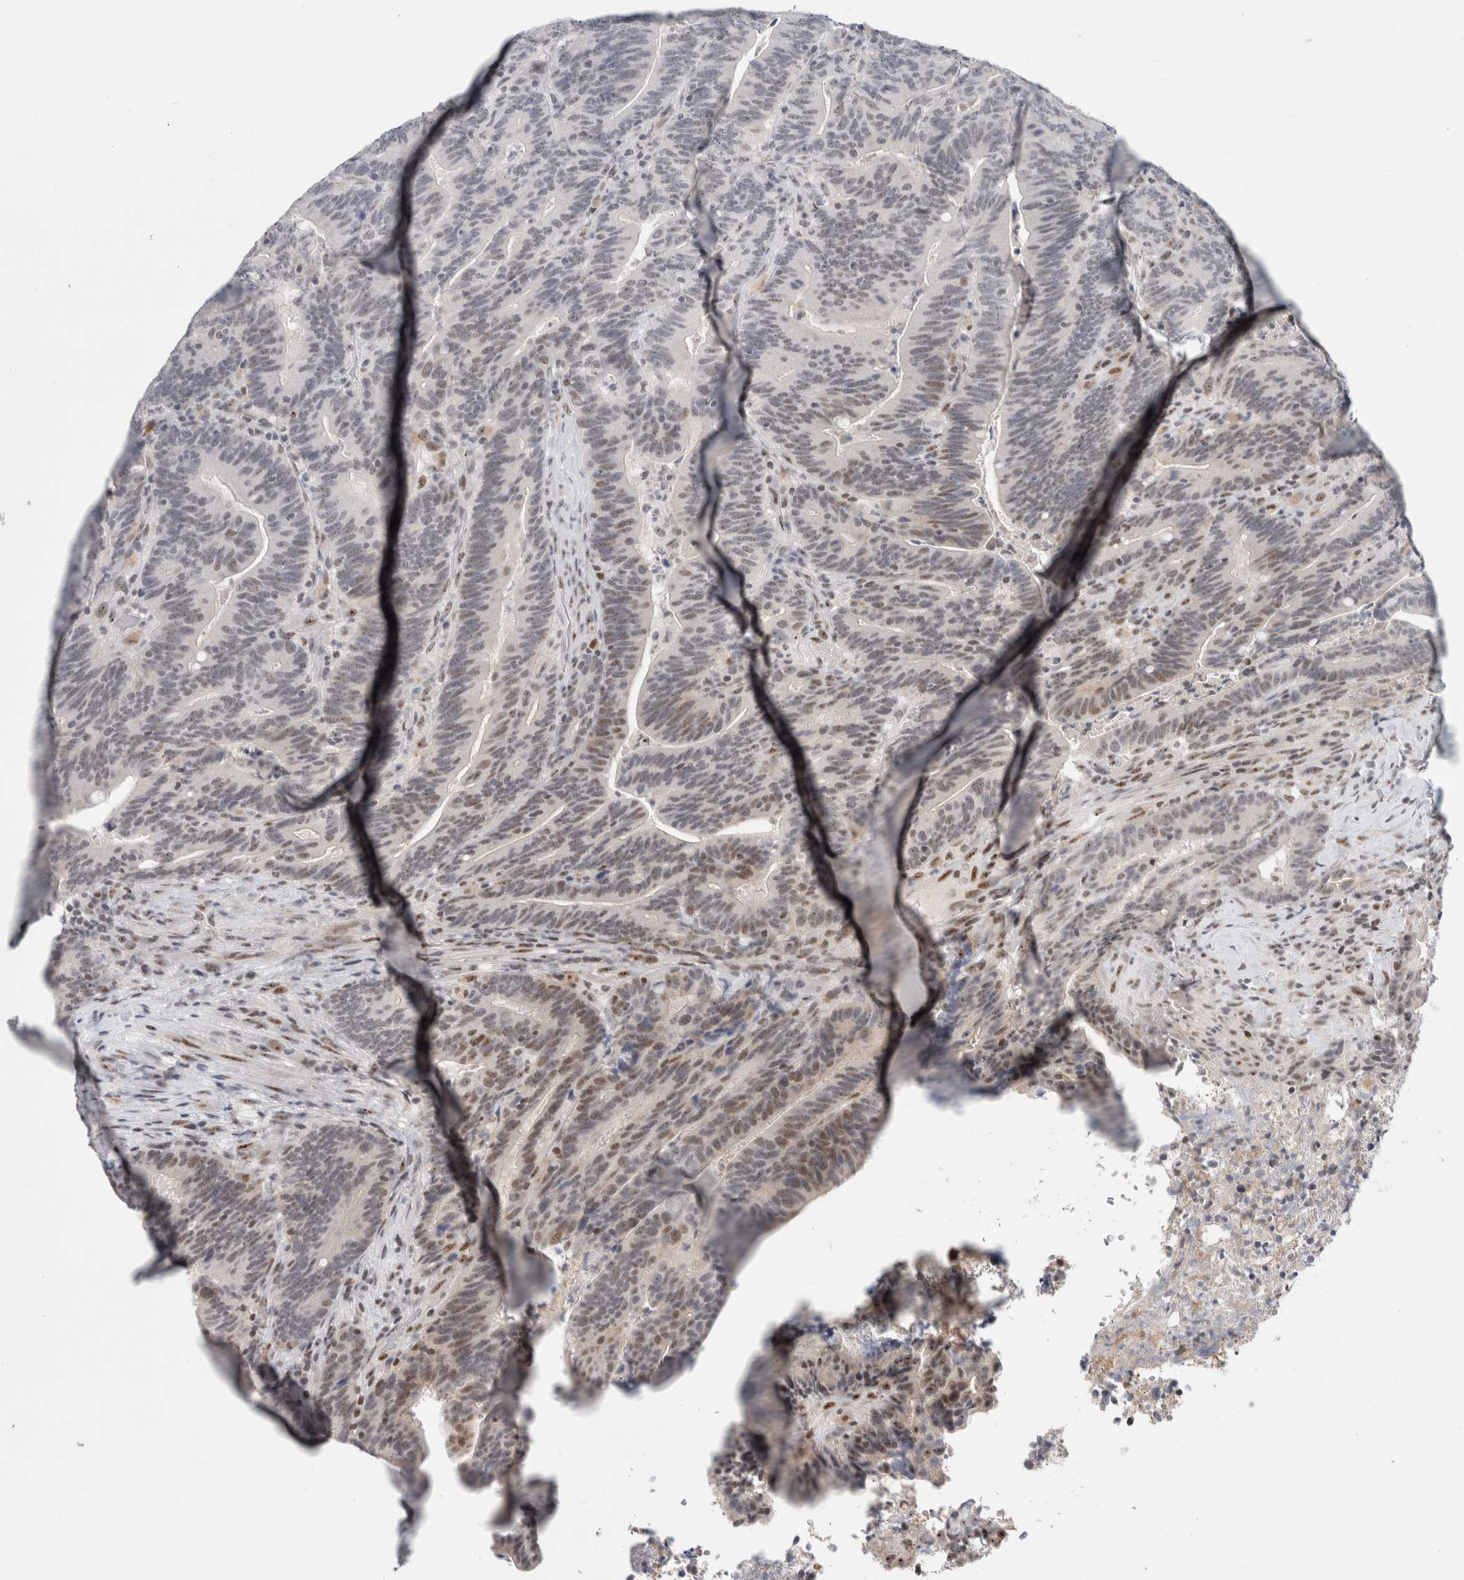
{"staining": {"intensity": "weak", "quantity": "25%-75%", "location": "nuclear"}, "tissue": "colorectal cancer", "cell_type": "Tumor cells", "image_type": "cancer", "snomed": [{"axis": "morphology", "description": "Adenocarcinoma, NOS"}, {"axis": "topography", "description": "Colon"}], "caption": "This image exhibits colorectal cancer (adenocarcinoma) stained with immunohistochemistry to label a protein in brown. The nuclear of tumor cells show weak positivity for the protein. Nuclei are counter-stained blue.", "gene": "SENP6", "patient": {"sex": "female", "age": 66}}